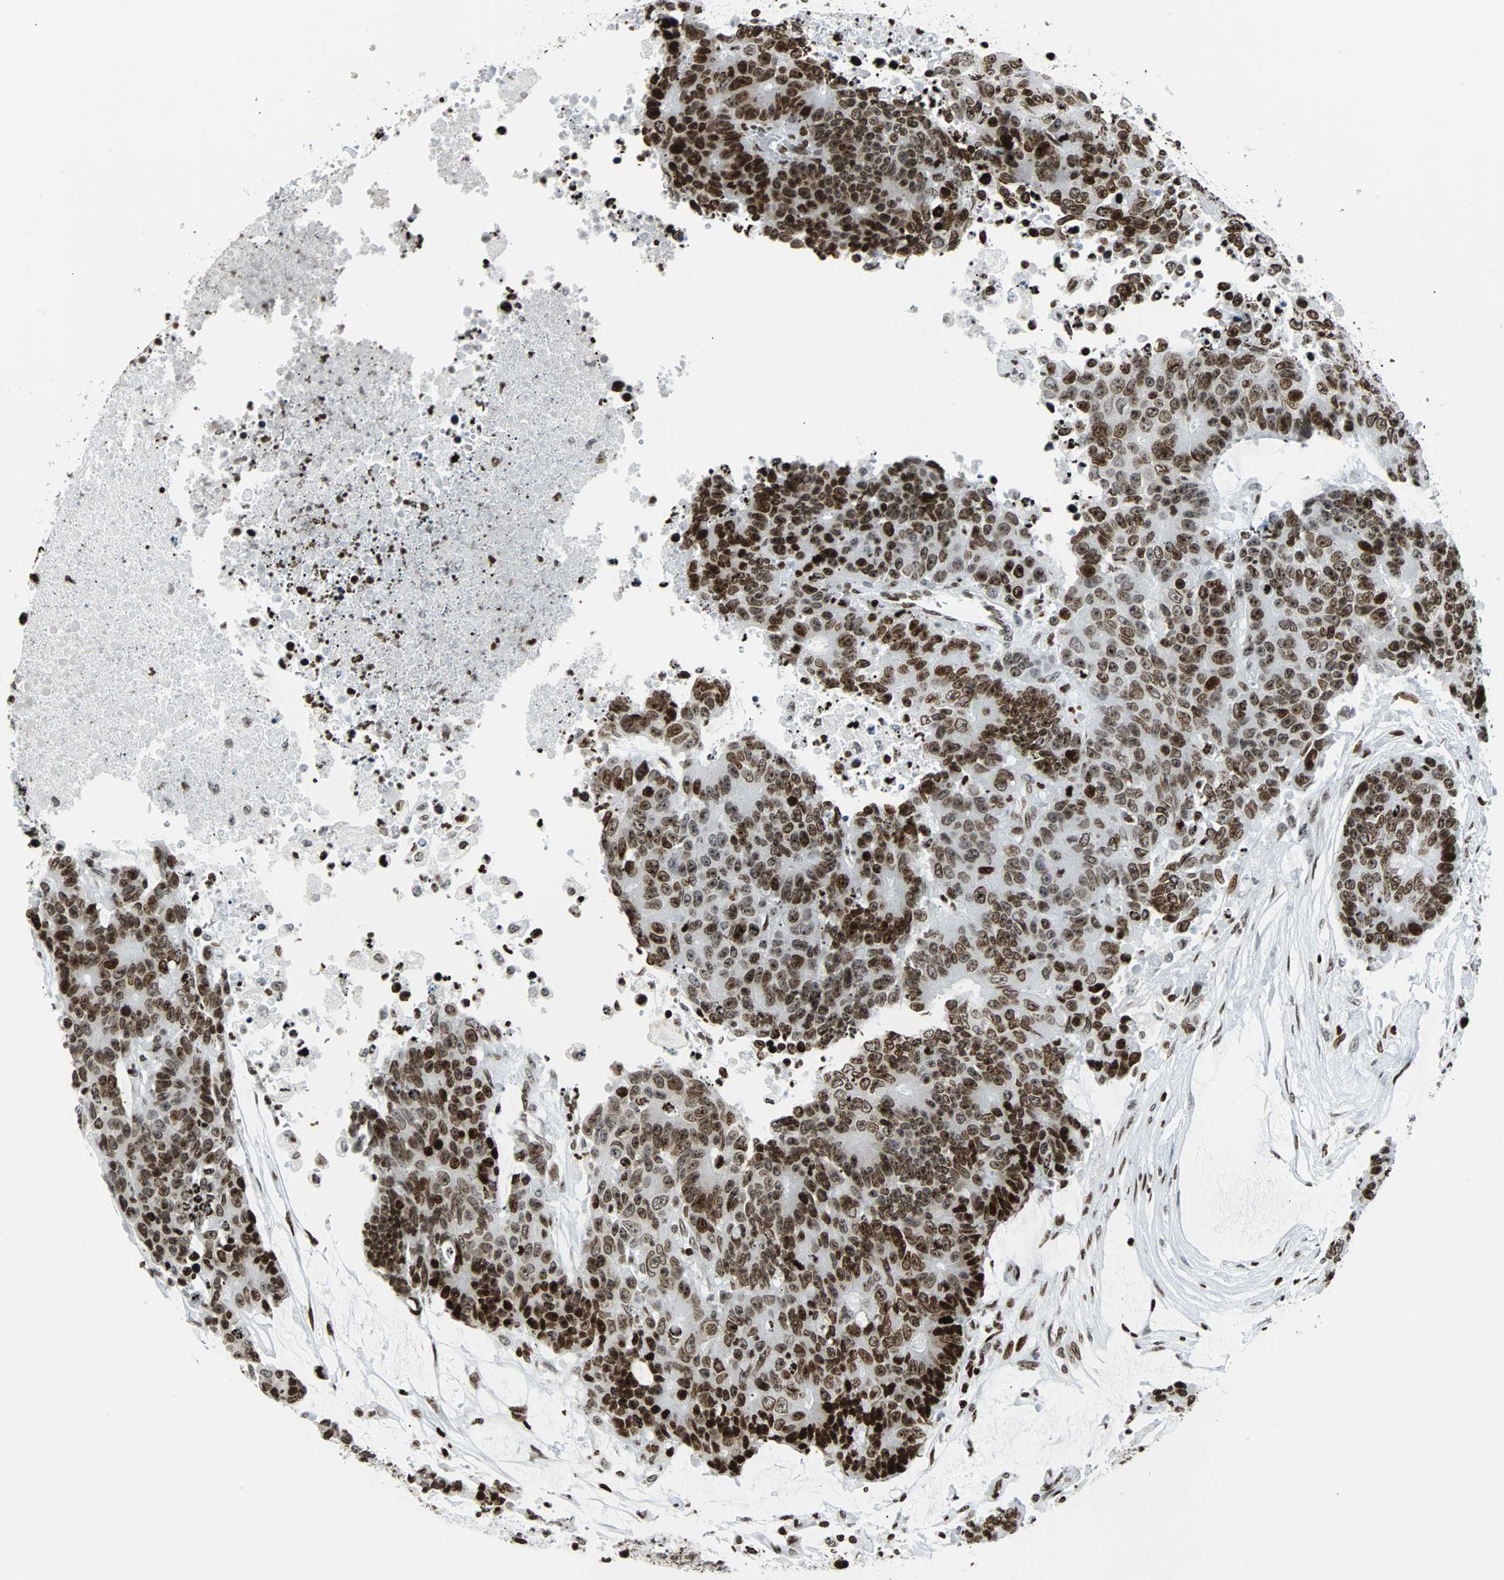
{"staining": {"intensity": "moderate", "quantity": ">75%", "location": "nuclear"}, "tissue": "colorectal cancer", "cell_type": "Tumor cells", "image_type": "cancer", "snomed": [{"axis": "morphology", "description": "Adenocarcinoma, NOS"}, {"axis": "topography", "description": "Colon"}], "caption": "This histopathology image reveals IHC staining of colorectal cancer, with medium moderate nuclear staining in approximately >75% of tumor cells.", "gene": "ZNF131", "patient": {"sex": "female", "age": 86}}